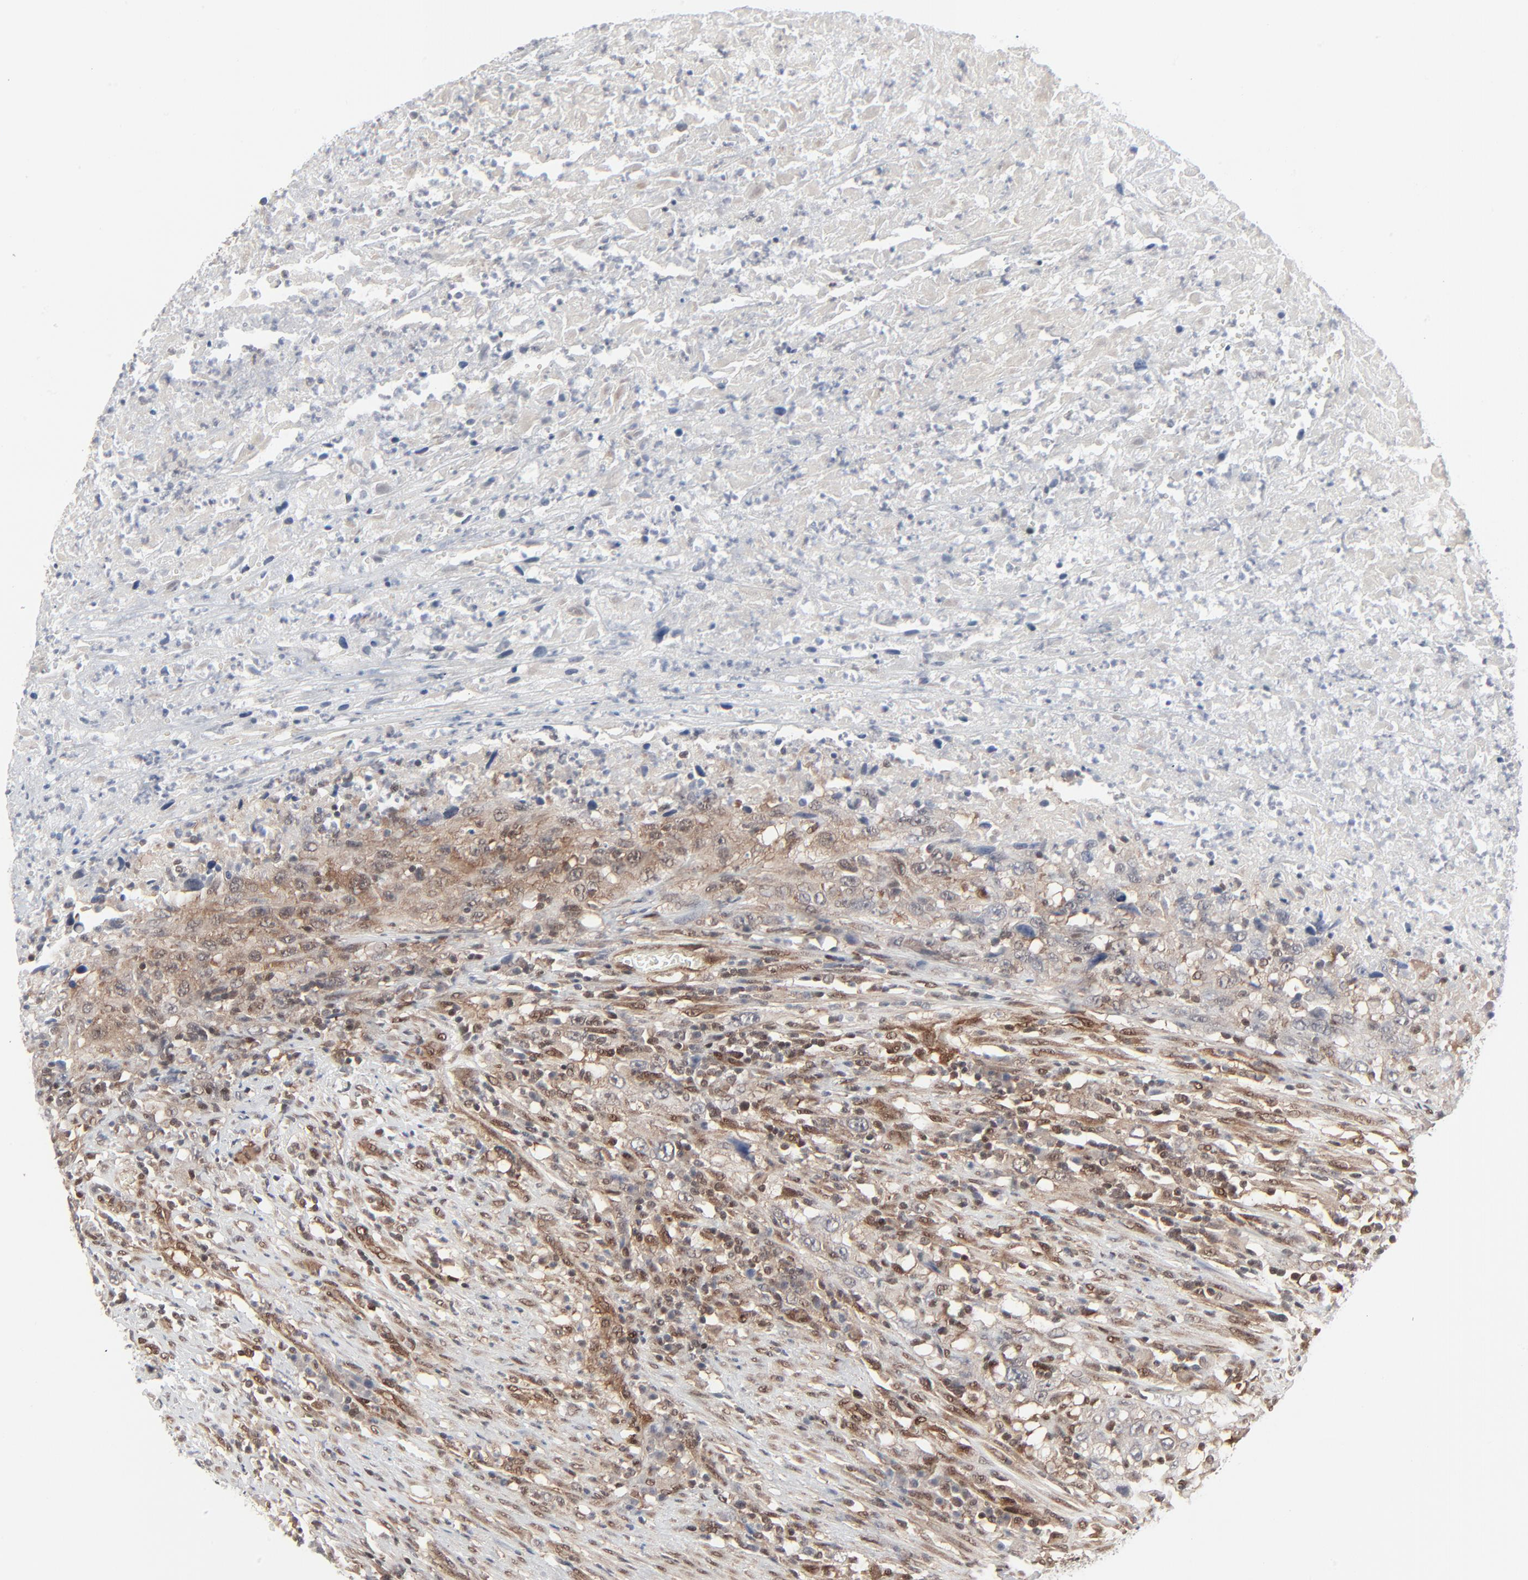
{"staining": {"intensity": "weak", "quantity": "25%-75%", "location": "cytoplasmic/membranous"}, "tissue": "urothelial cancer", "cell_type": "Tumor cells", "image_type": "cancer", "snomed": [{"axis": "morphology", "description": "Urothelial carcinoma, High grade"}, {"axis": "topography", "description": "Urinary bladder"}], "caption": "Weak cytoplasmic/membranous expression is present in approximately 25%-75% of tumor cells in high-grade urothelial carcinoma.", "gene": "AKT1", "patient": {"sex": "male", "age": 61}}